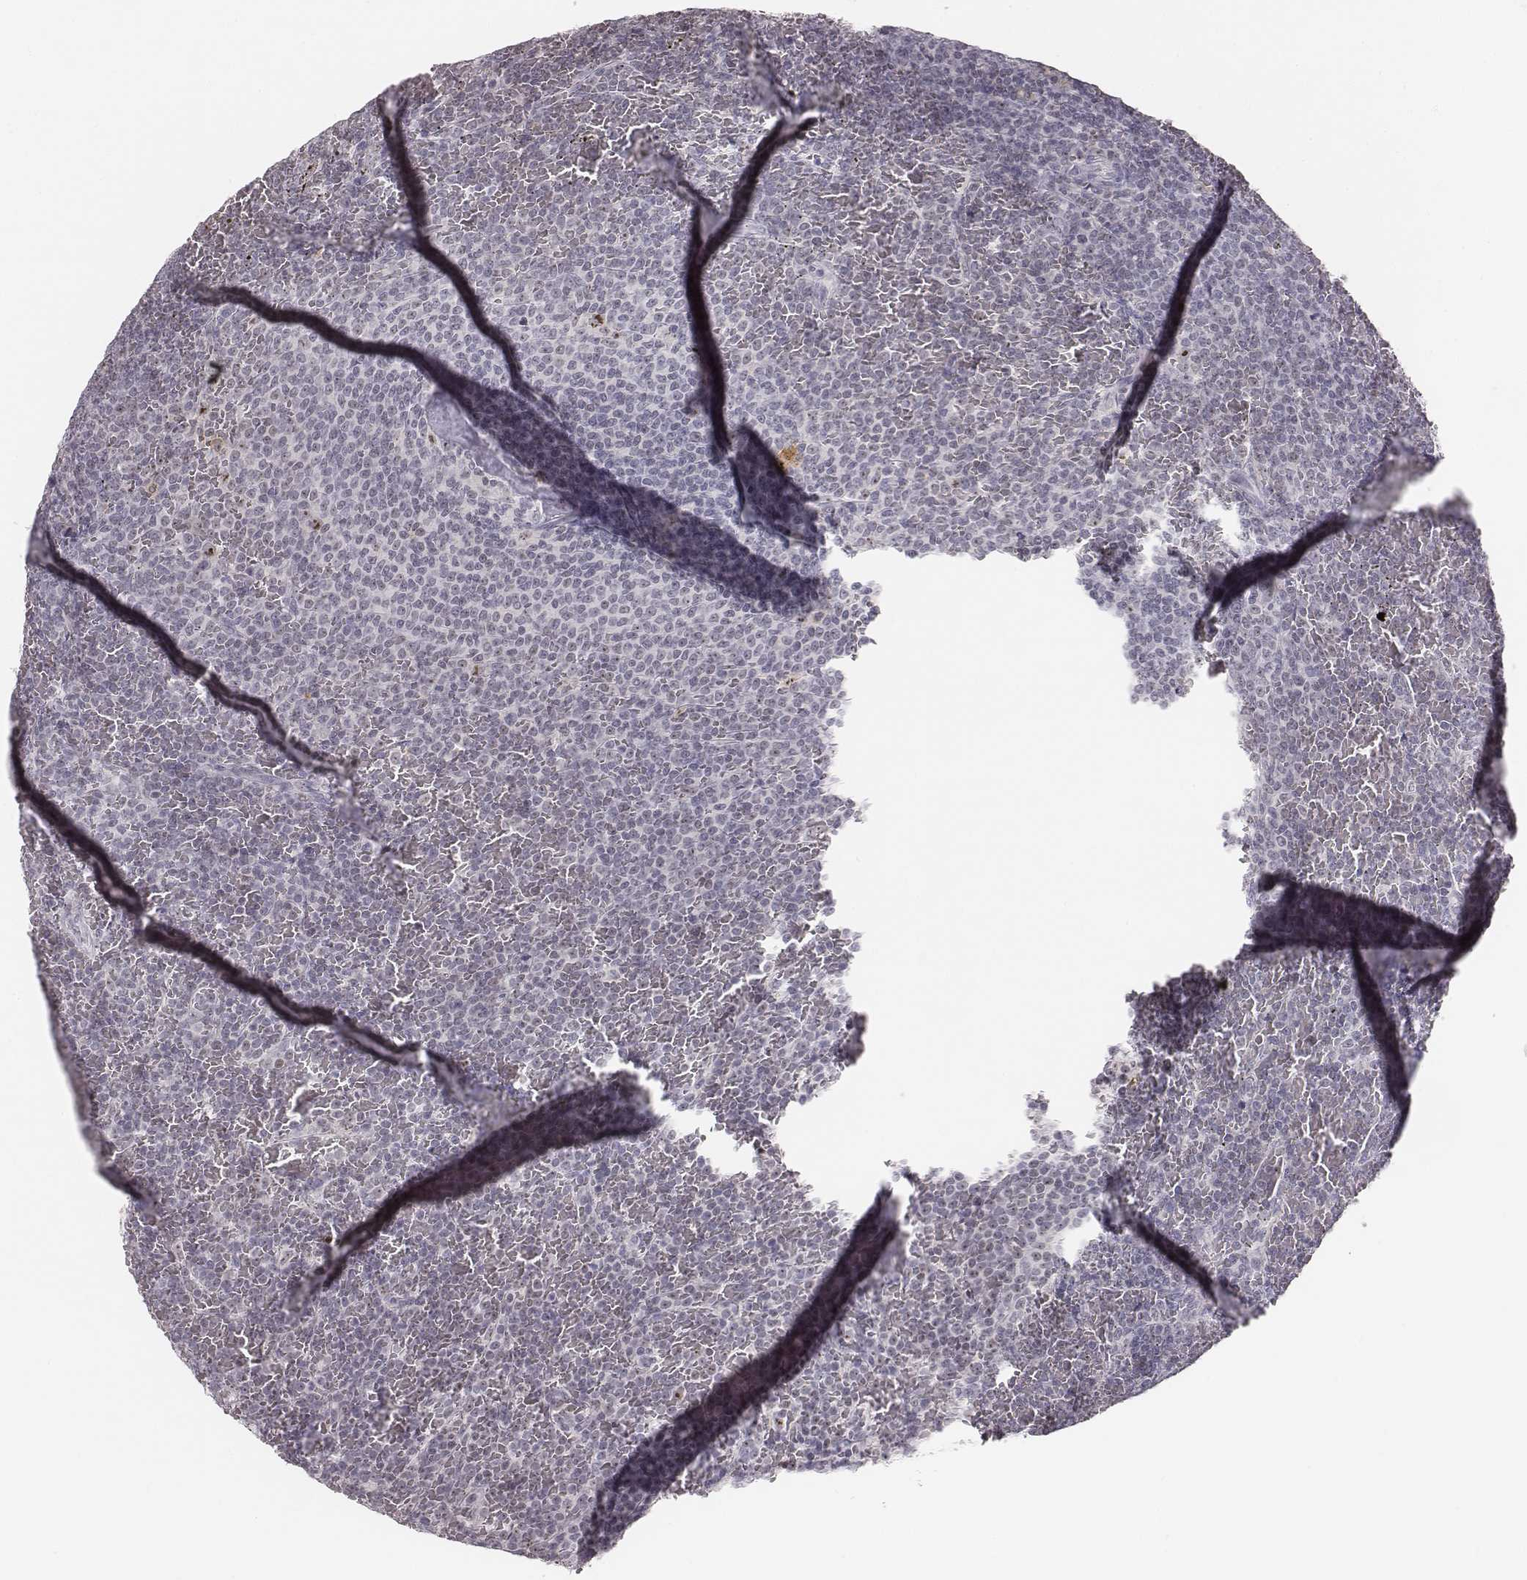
{"staining": {"intensity": "negative", "quantity": "none", "location": "none"}, "tissue": "lymphoma", "cell_type": "Tumor cells", "image_type": "cancer", "snomed": [{"axis": "morphology", "description": "Malignant lymphoma, non-Hodgkin's type, Low grade"}, {"axis": "topography", "description": "Spleen"}], "caption": "High magnification brightfield microscopy of lymphoma stained with DAB (brown) and counterstained with hematoxylin (blue): tumor cells show no significant staining.", "gene": "NIFK", "patient": {"sex": "female", "age": 77}}